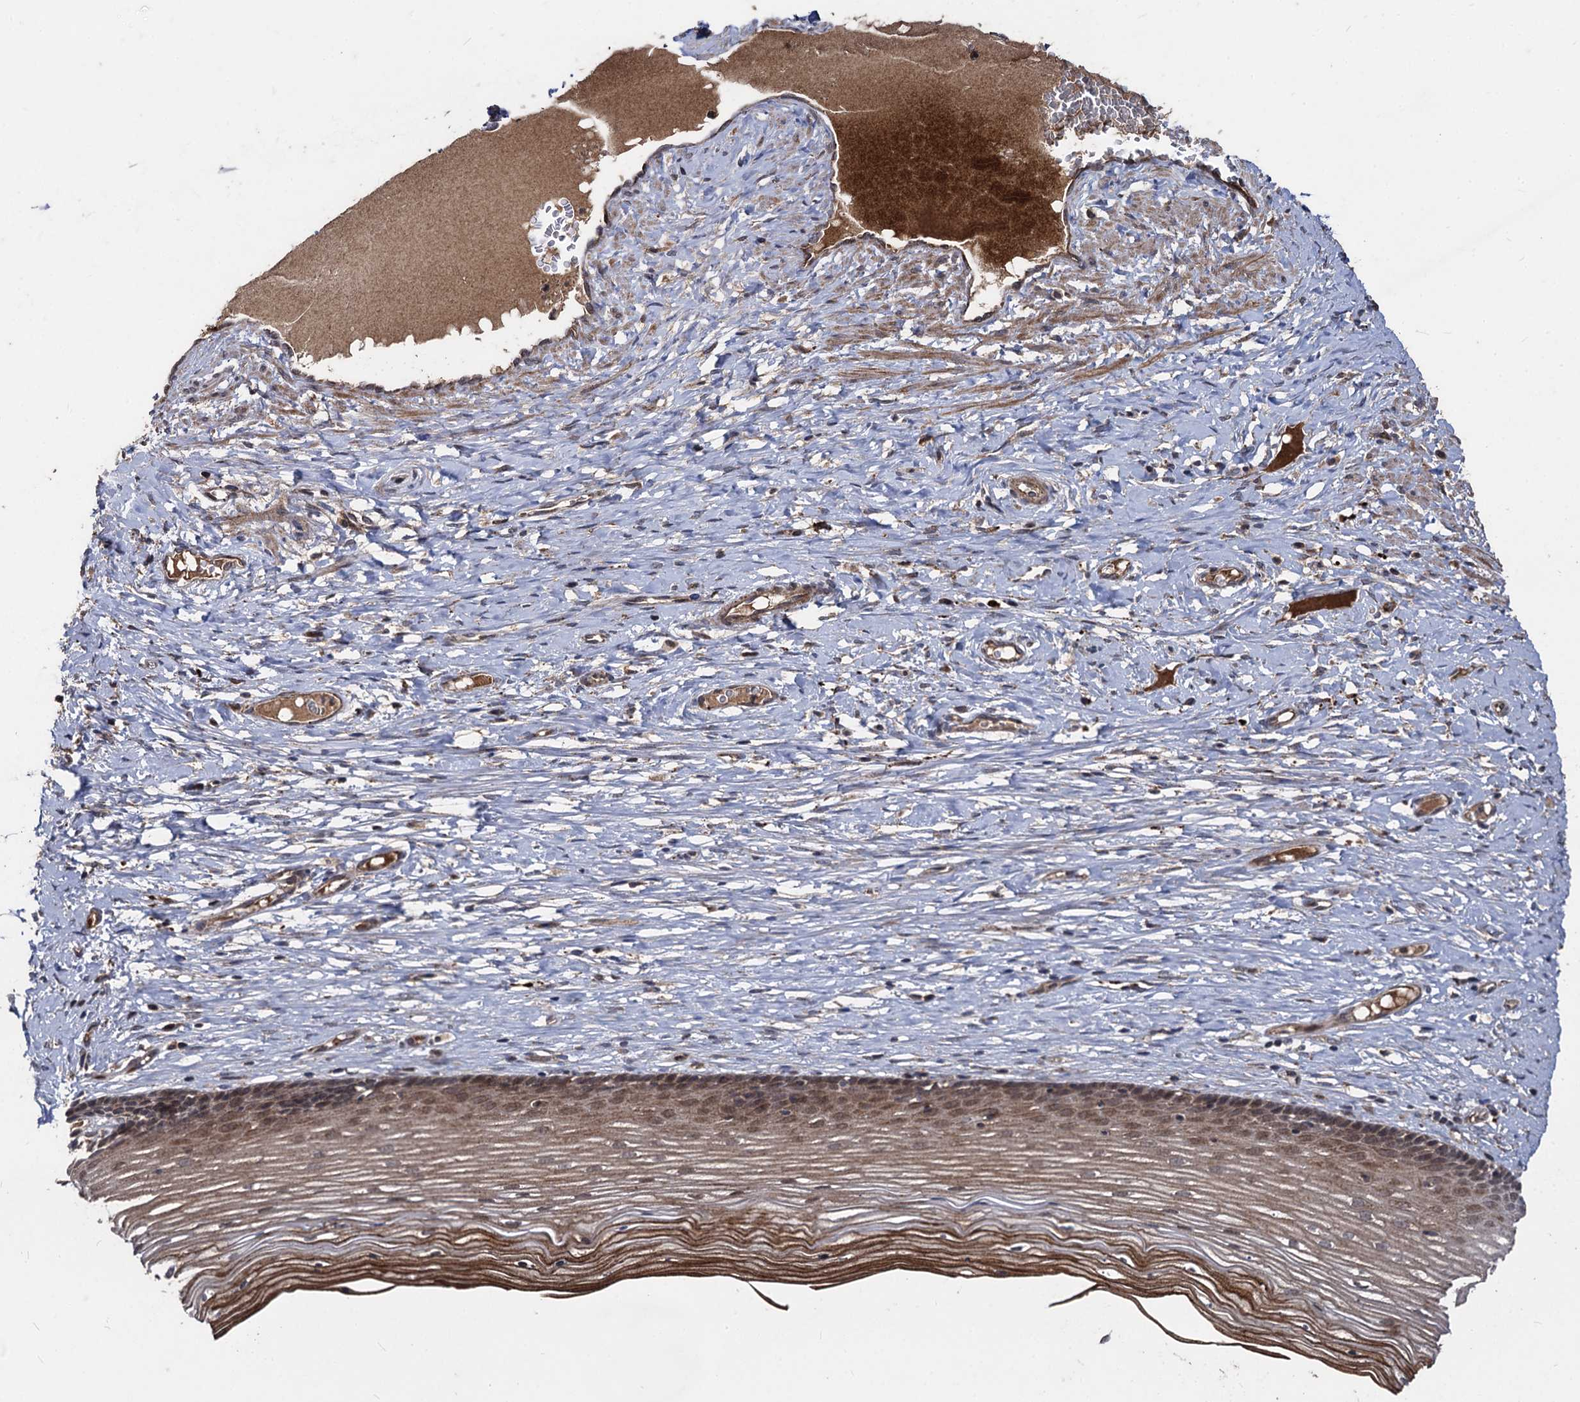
{"staining": {"intensity": "moderate", "quantity": ">75%", "location": "cytoplasmic/membranous,nuclear"}, "tissue": "cervix", "cell_type": "Glandular cells", "image_type": "normal", "snomed": [{"axis": "morphology", "description": "Normal tissue, NOS"}, {"axis": "topography", "description": "Cervix"}], "caption": "A medium amount of moderate cytoplasmic/membranous,nuclear positivity is present in approximately >75% of glandular cells in normal cervix.", "gene": "BCL2L2", "patient": {"sex": "female", "age": 42}}